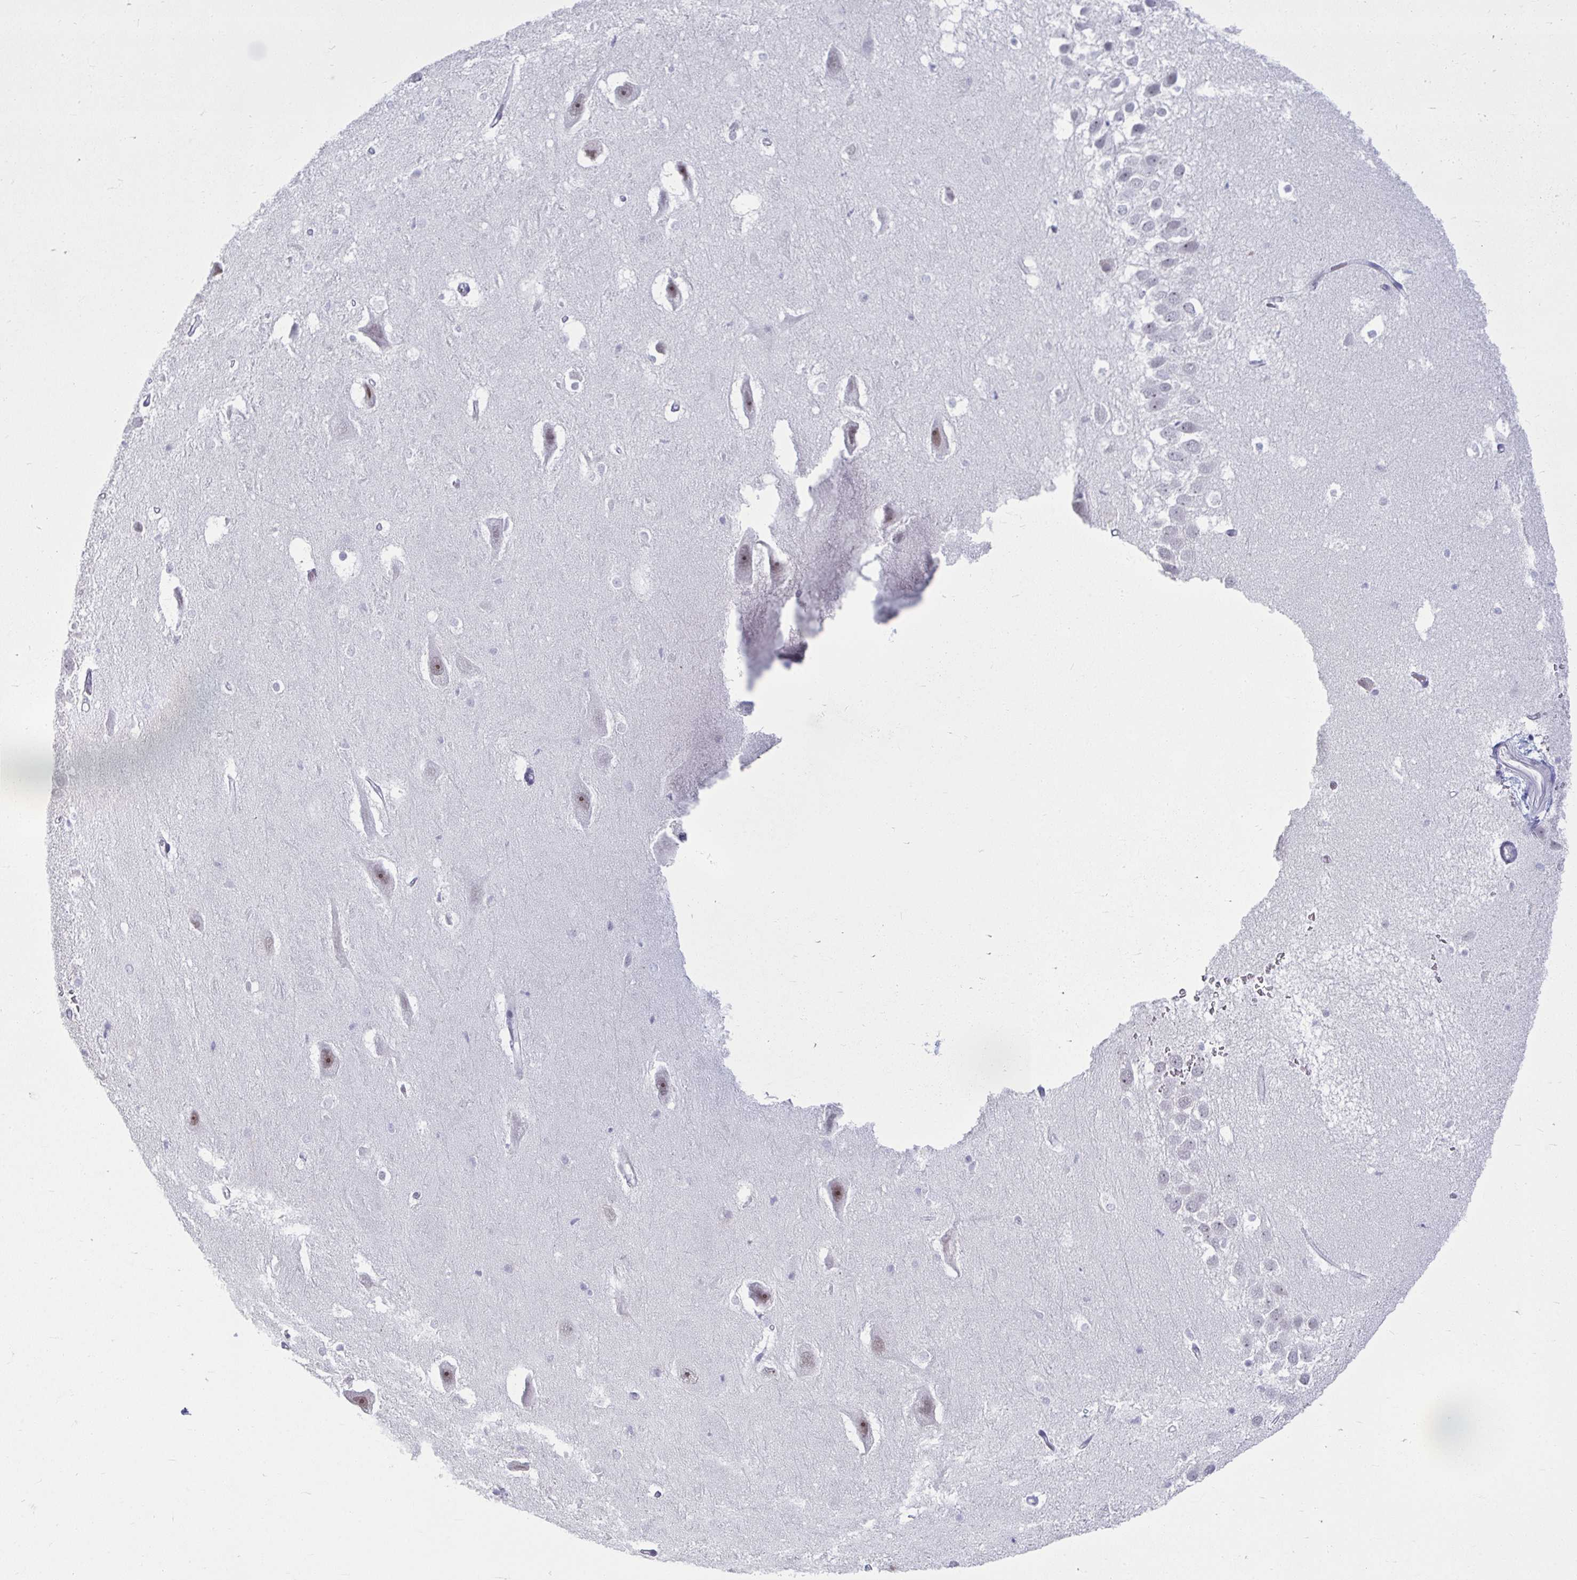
{"staining": {"intensity": "negative", "quantity": "none", "location": "none"}, "tissue": "hippocampus", "cell_type": "Glial cells", "image_type": "normal", "snomed": [{"axis": "morphology", "description": "Normal tissue, NOS"}, {"axis": "topography", "description": "Hippocampus"}], "caption": "Histopathology image shows no protein expression in glial cells of unremarkable hippocampus. (DAB (3,3'-diaminobenzidine) immunohistochemistry (IHC) visualized using brightfield microscopy, high magnification).", "gene": "RNASEH1", "patient": {"sex": "male", "age": 26}}